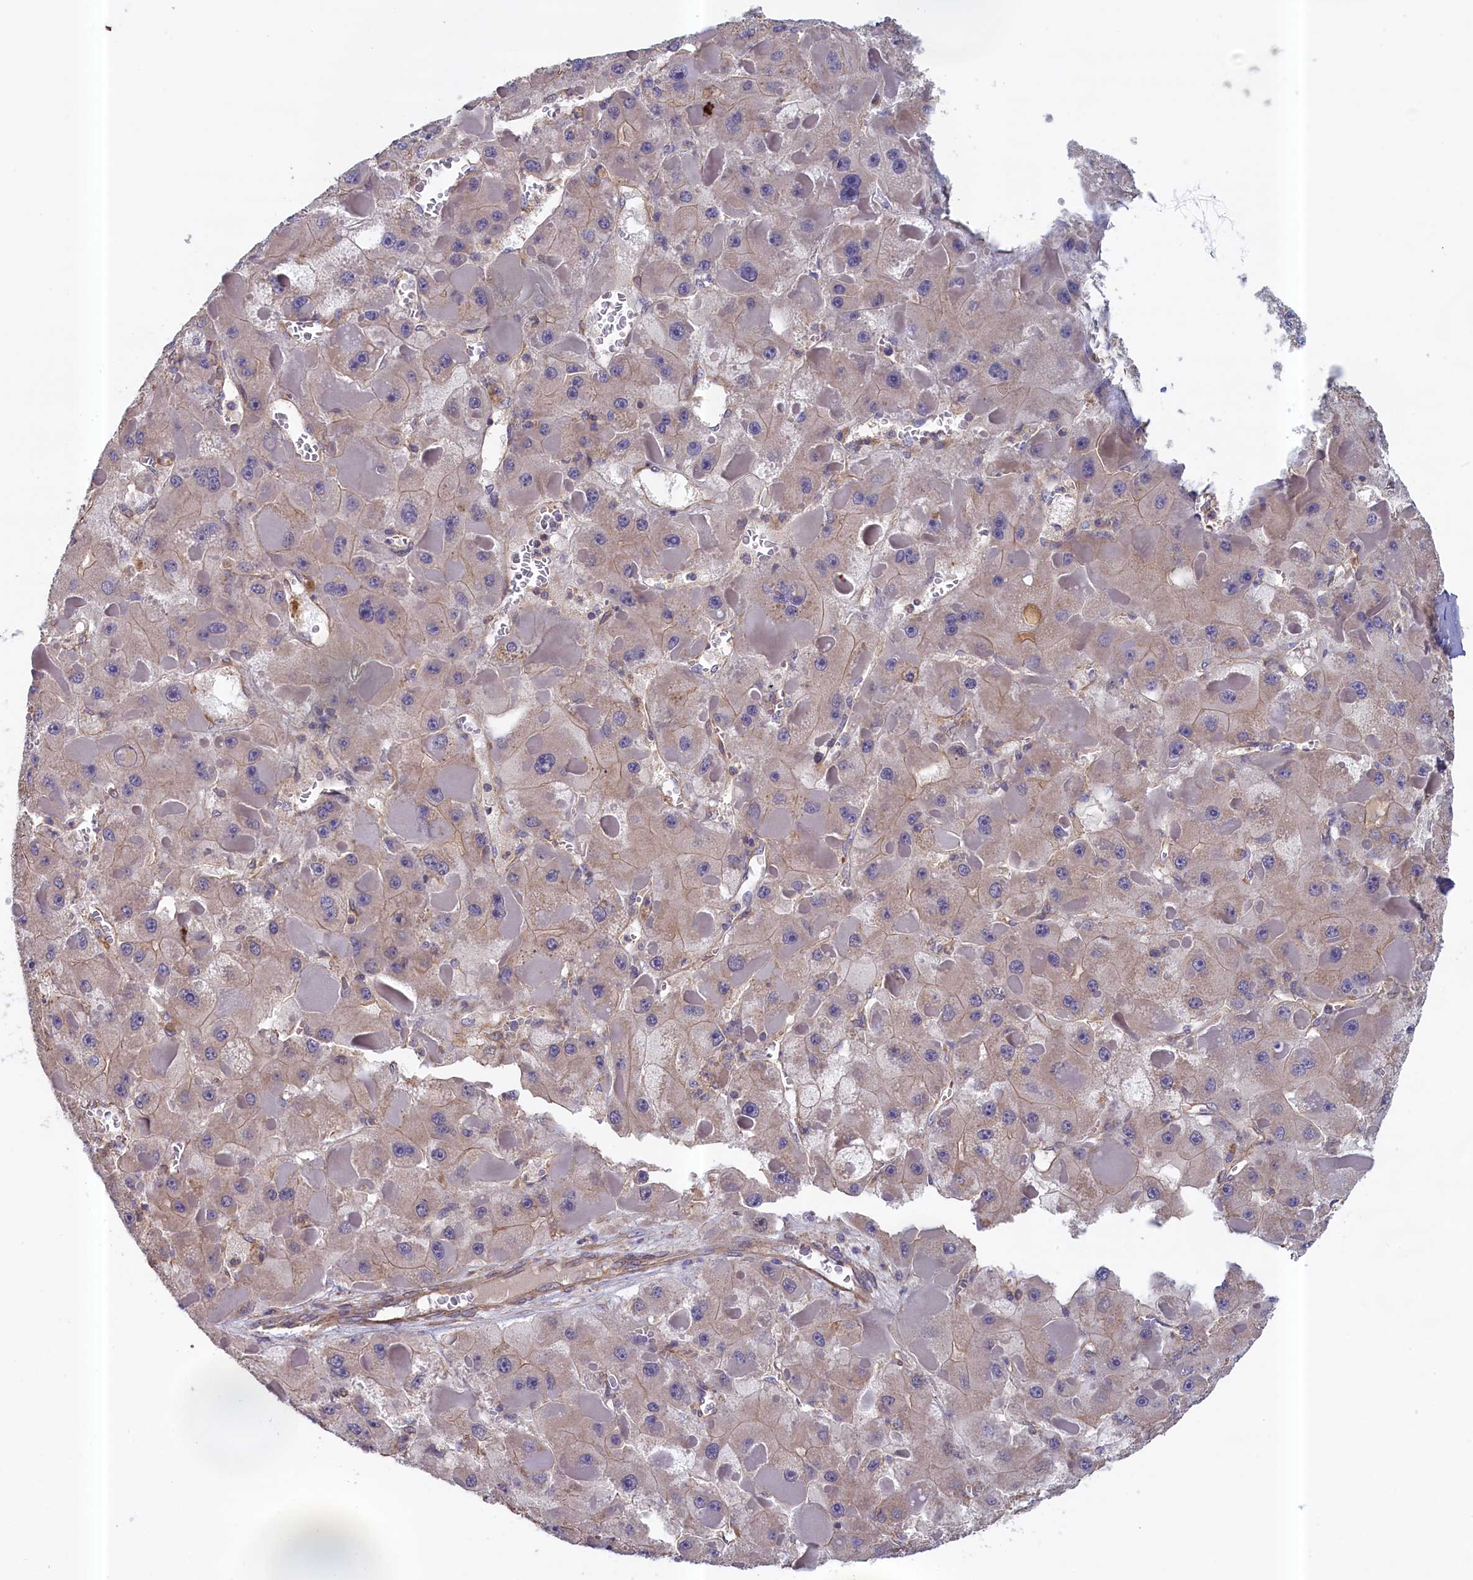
{"staining": {"intensity": "weak", "quantity": "<25%", "location": "cytoplasmic/membranous"}, "tissue": "liver cancer", "cell_type": "Tumor cells", "image_type": "cancer", "snomed": [{"axis": "morphology", "description": "Carcinoma, Hepatocellular, NOS"}, {"axis": "topography", "description": "Liver"}], "caption": "Liver hepatocellular carcinoma stained for a protein using immunohistochemistry (IHC) demonstrates no staining tumor cells.", "gene": "ANKRD2", "patient": {"sex": "female", "age": 73}}